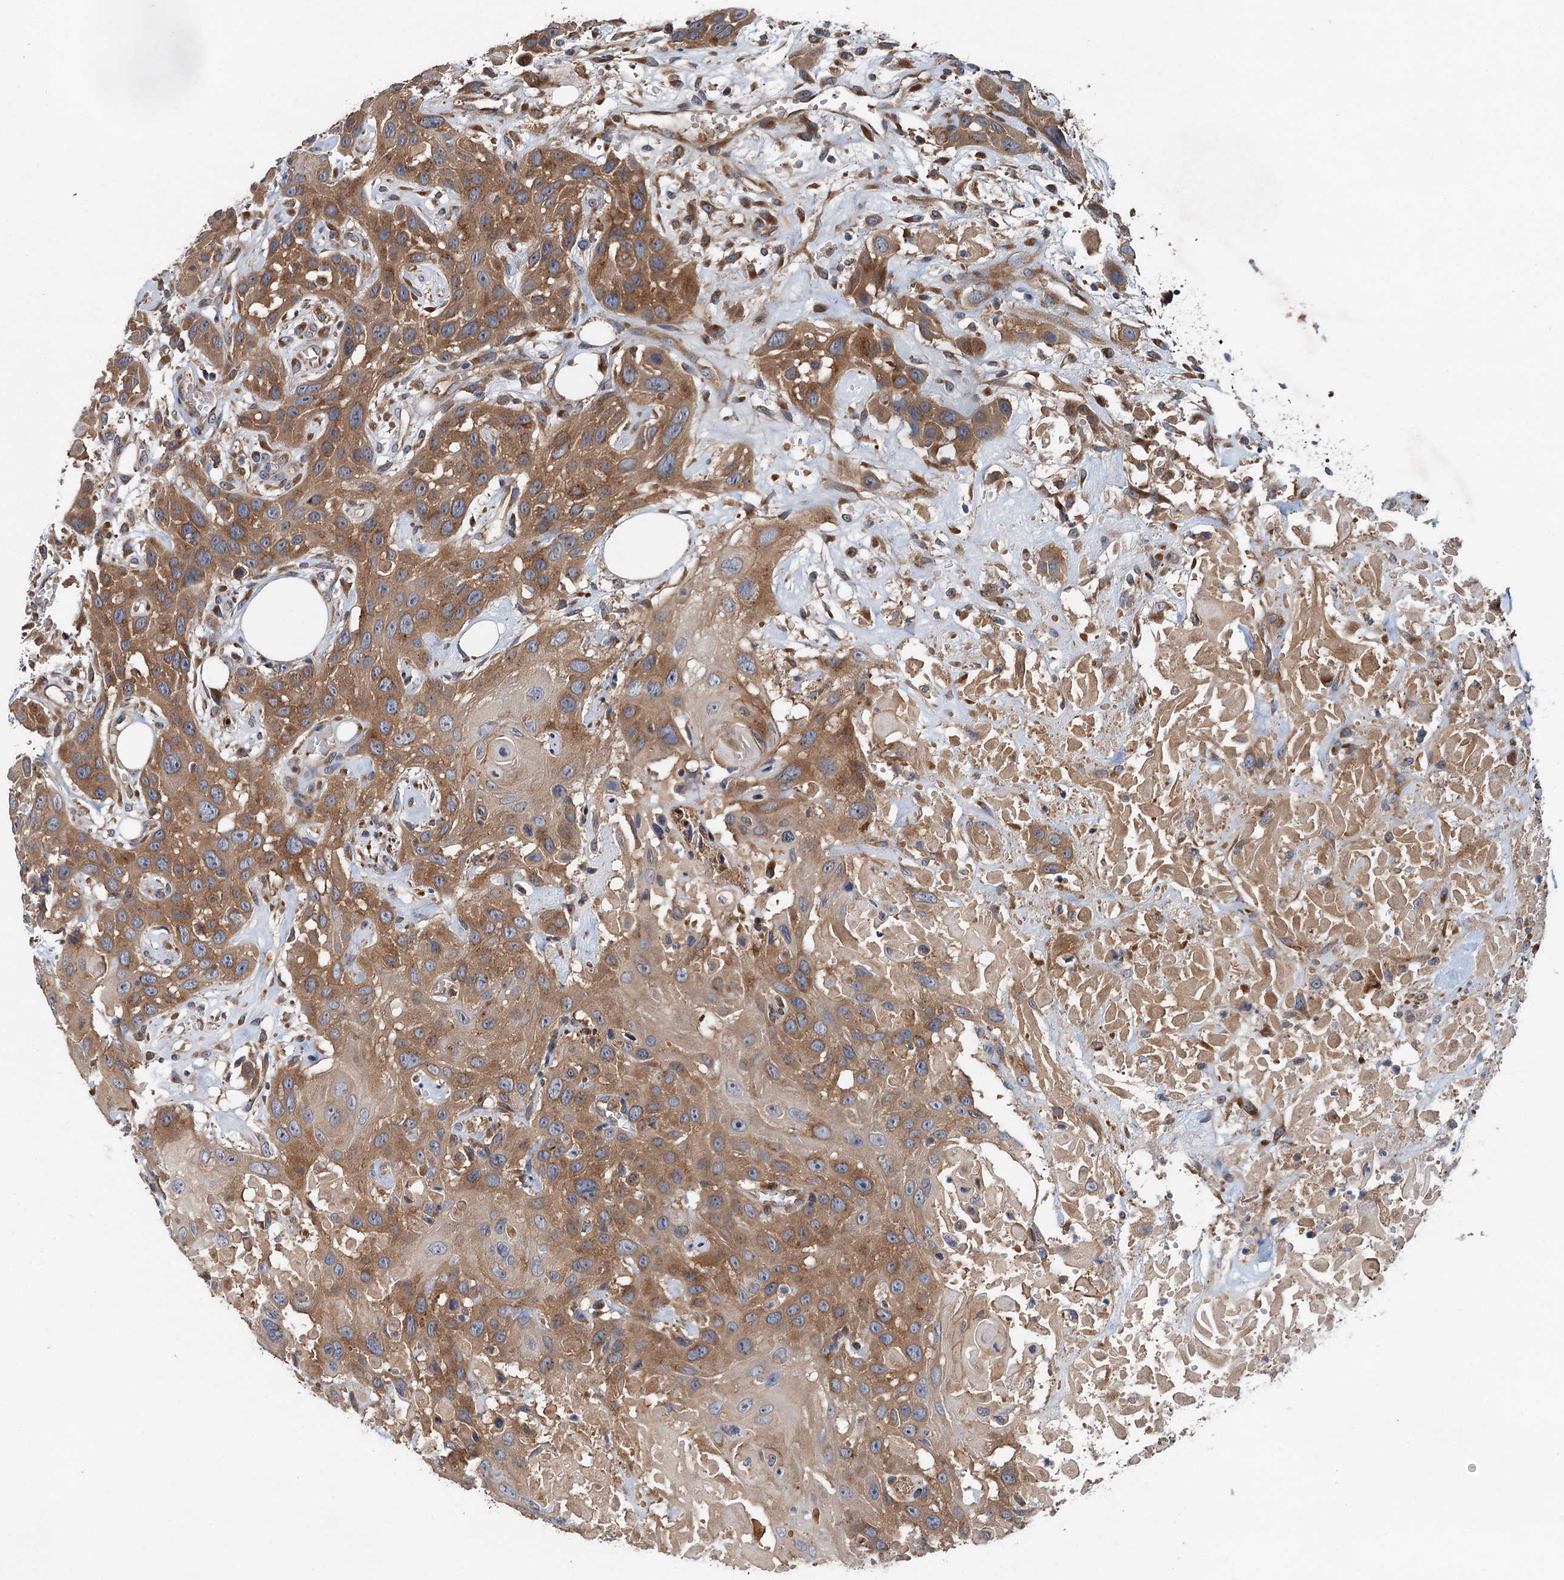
{"staining": {"intensity": "moderate", "quantity": ">75%", "location": "cytoplasmic/membranous"}, "tissue": "head and neck cancer", "cell_type": "Tumor cells", "image_type": "cancer", "snomed": [{"axis": "morphology", "description": "Squamous cell carcinoma, NOS"}, {"axis": "topography", "description": "Head-Neck"}], "caption": "Human head and neck cancer (squamous cell carcinoma) stained for a protein (brown) reveals moderate cytoplasmic/membranous positive expression in approximately >75% of tumor cells.", "gene": "COG3", "patient": {"sex": "male", "age": 81}}